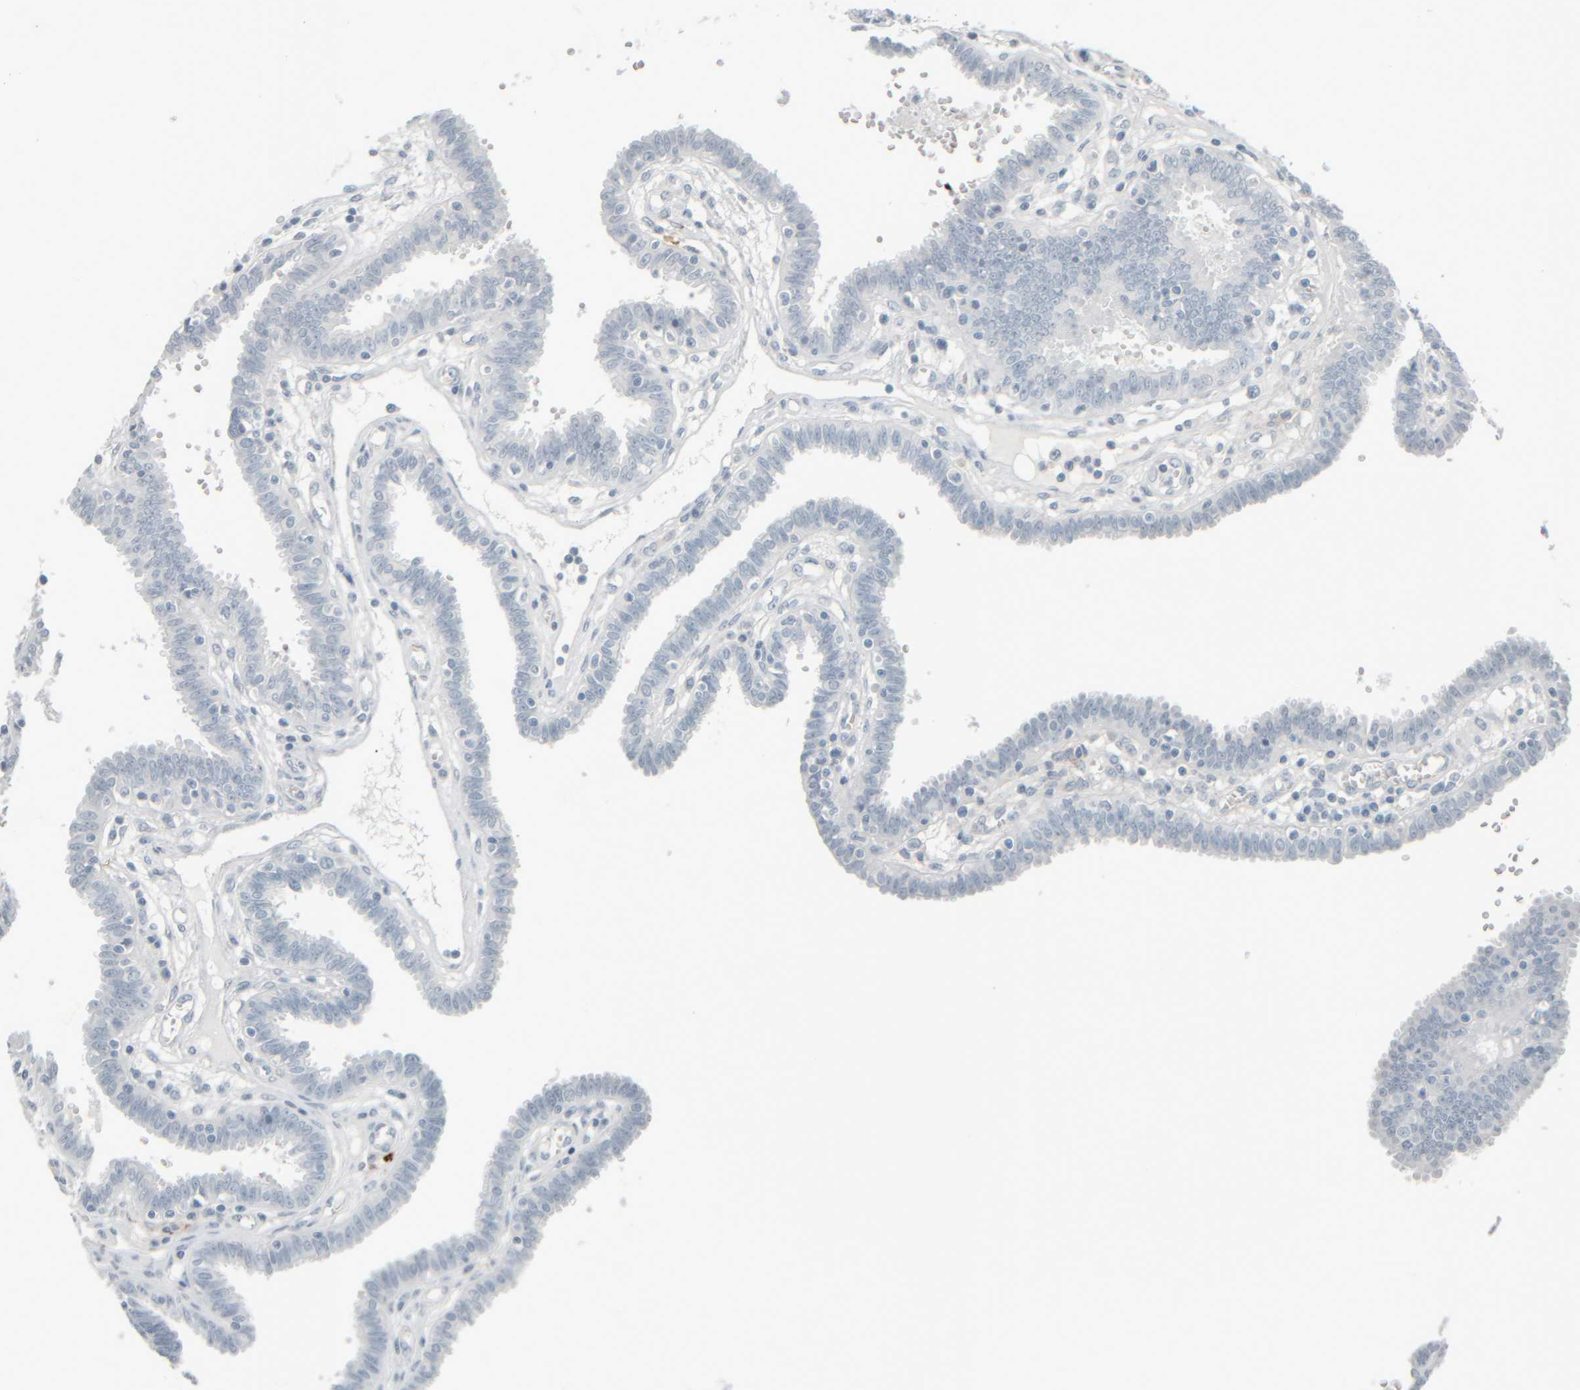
{"staining": {"intensity": "negative", "quantity": "none", "location": "none"}, "tissue": "fallopian tube", "cell_type": "Glandular cells", "image_type": "normal", "snomed": [{"axis": "morphology", "description": "Normal tissue, NOS"}, {"axis": "topography", "description": "Fallopian tube"}], "caption": "The histopathology image demonstrates no staining of glandular cells in normal fallopian tube. (Brightfield microscopy of DAB immunohistochemistry at high magnification).", "gene": "TPSAB1", "patient": {"sex": "female", "age": 32}}